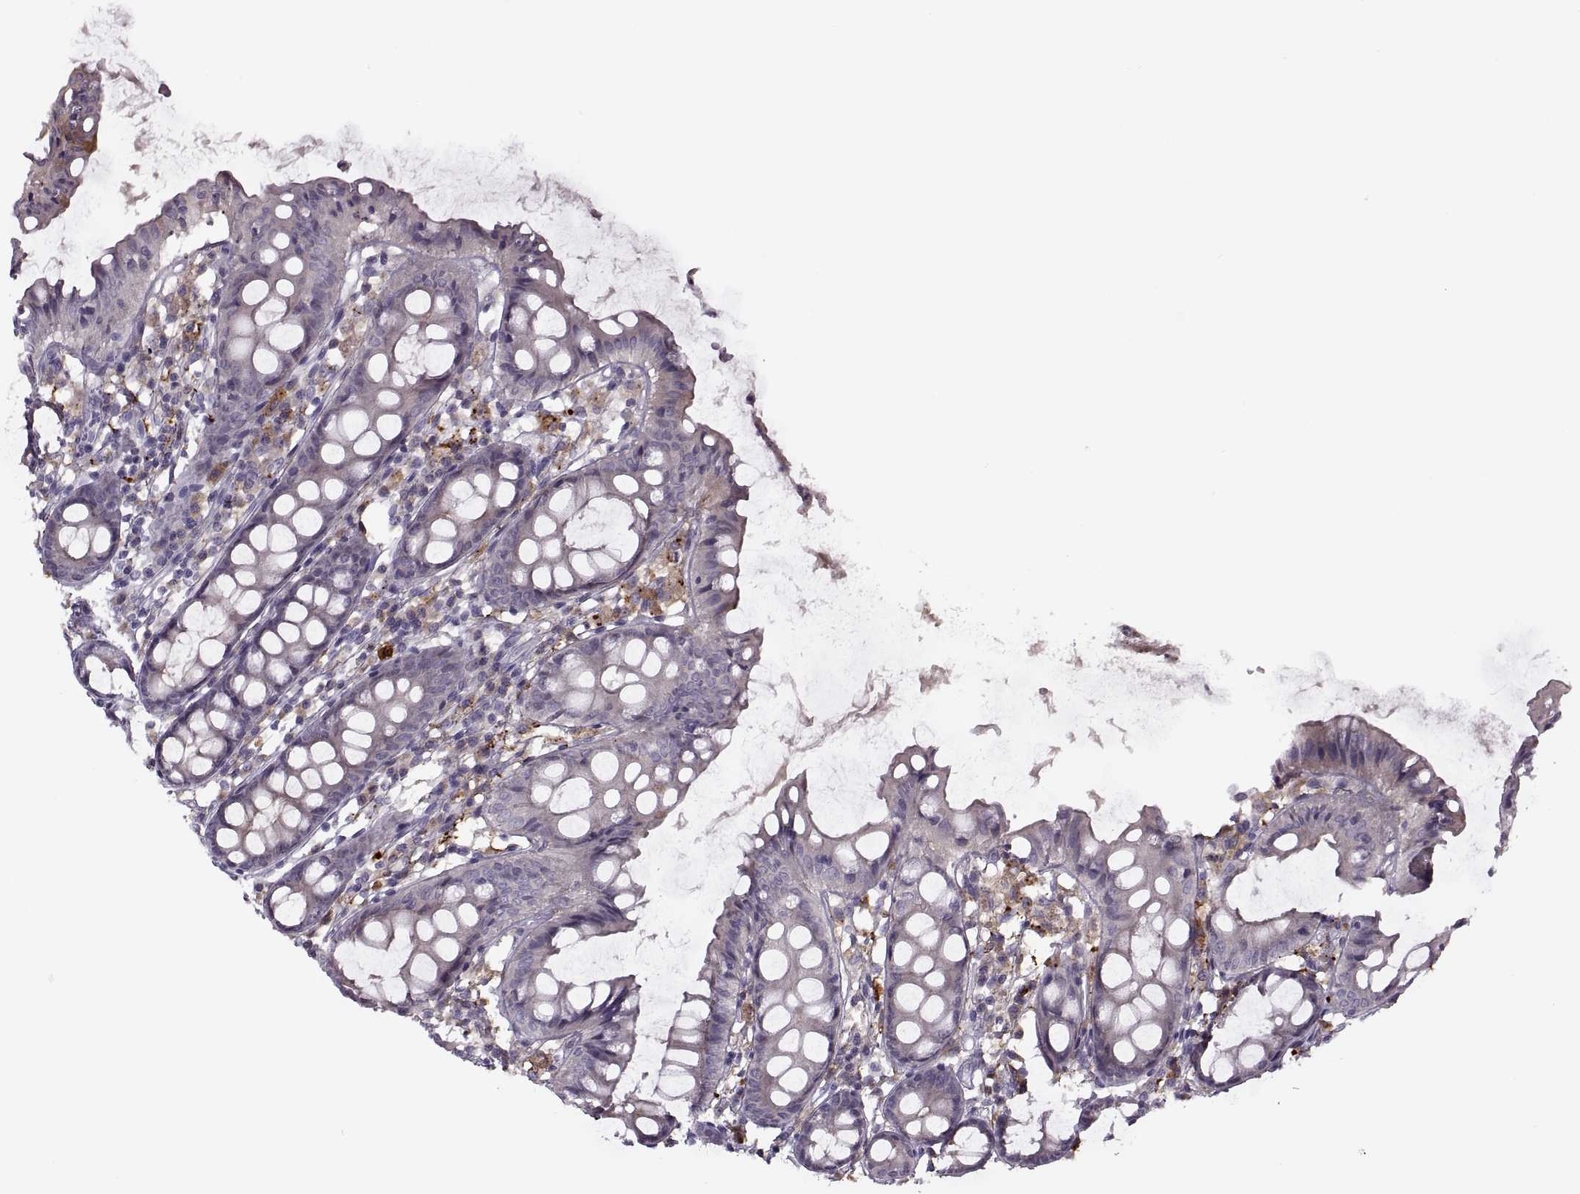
{"staining": {"intensity": "negative", "quantity": "none", "location": "none"}, "tissue": "colon", "cell_type": "Endothelial cells", "image_type": "normal", "snomed": [{"axis": "morphology", "description": "Normal tissue, NOS"}, {"axis": "topography", "description": "Colon"}], "caption": "Endothelial cells are negative for brown protein staining in unremarkable colon. (IHC, brightfield microscopy, high magnification).", "gene": "H2AP", "patient": {"sex": "female", "age": 84}}